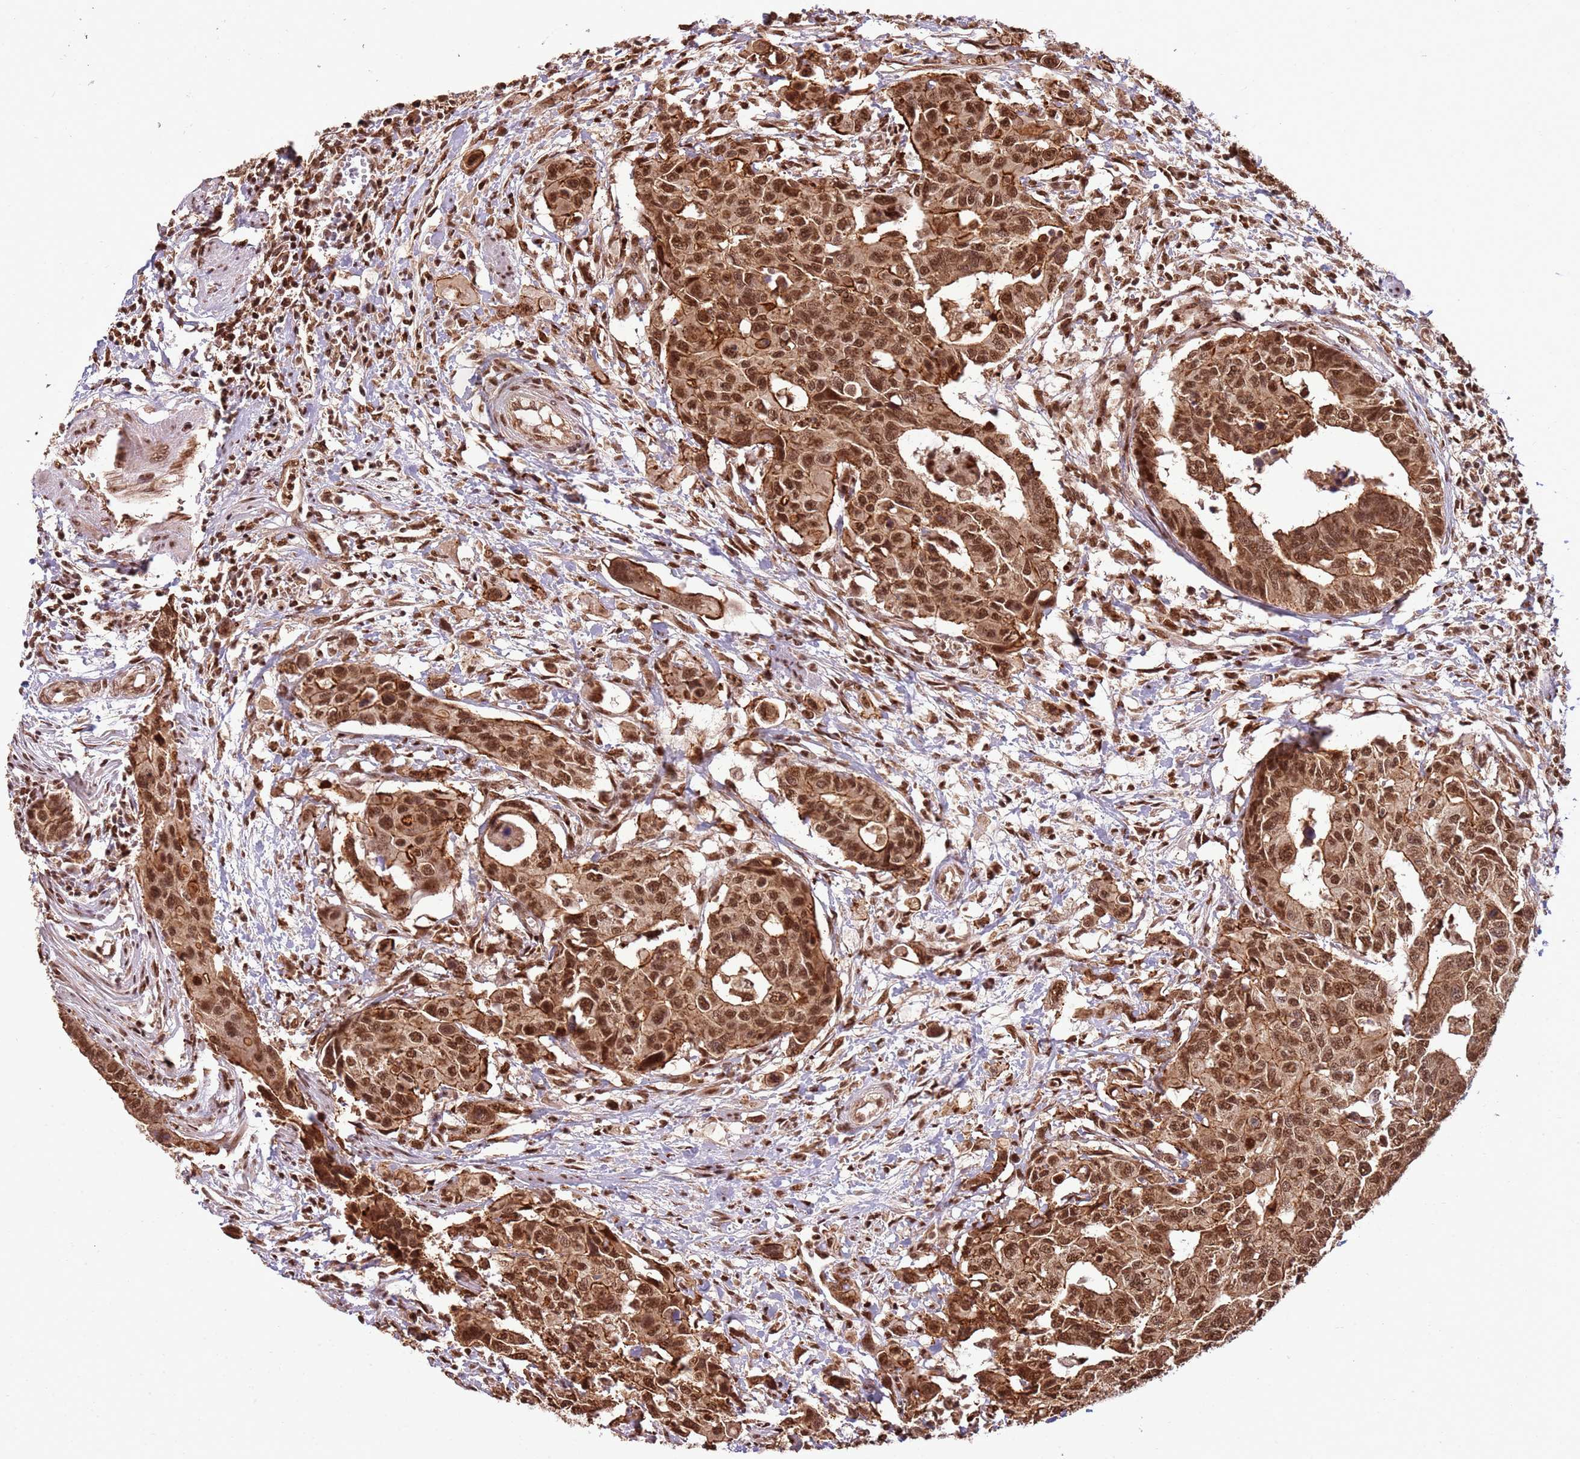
{"staining": {"intensity": "strong", "quantity": ">75%", "location": "cytoplasmic/membranous,nuclear"}, "tissue": "colorectal cancer", "cell_type": "Tumor cells", "image_type": "cancer", "snomed": [{"axis": "morphology", "description": "Adenocarcinoma, NOS"}, {"axis": "topography", "description": "Colon"}], "caption": "DAB (3,3'-diaminobenzidine) immunohistochemical staining of human colorectal cancer exhibits strong cytoplasmic/membranous and nuclear protein staining in about >75% of tumor cells. Immunohistochemistry stains the protein of interest in brown and the nuclei are stained blue.", "gene": "ZBTB12", "patient": {"sex": "male", "age": 77}}